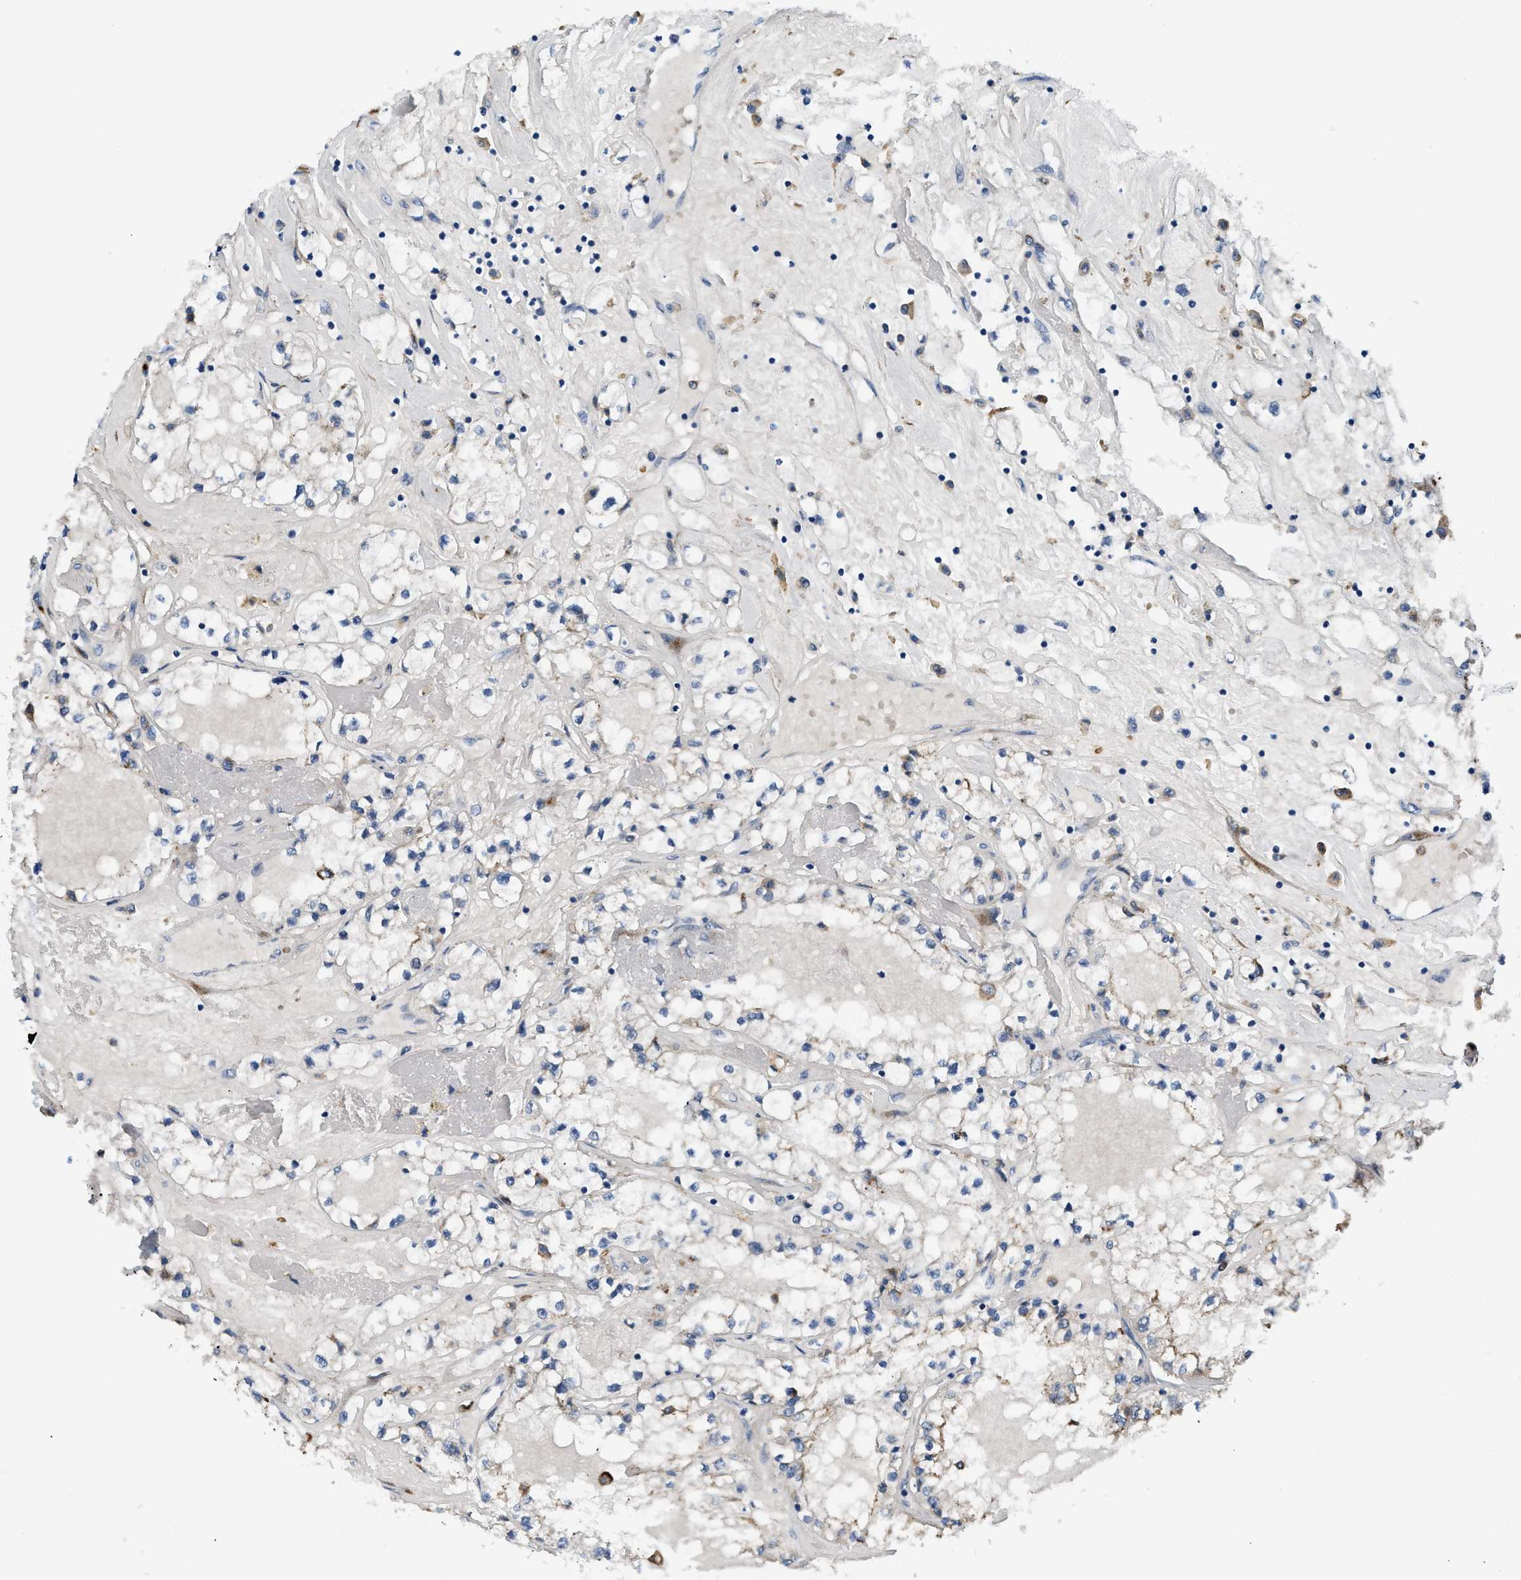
{"staining": {"intensity": "negative", "quantity": "none", "location": "none"}, "tissue": "renal cancer", "cell_type": "Tumor cells", "image_type": "cancer", "snomed": [{"axis": "morphology", "description": "Adenocarcinoma, NOS"}, {"axis": "topography", "description": "Kidney"}], "caption": "Immunohistochemistry image of adenocarcinoma (renal) stained for a protein (brown), which shows no positivity in tumor cells. Brightfield microscopy of immunohistochemistry stained with DAB (brown) and hematoxylin (blue), captured at high magnification.", "gene": "LRP1", "patient": {"sex": "male", "age": 56}}